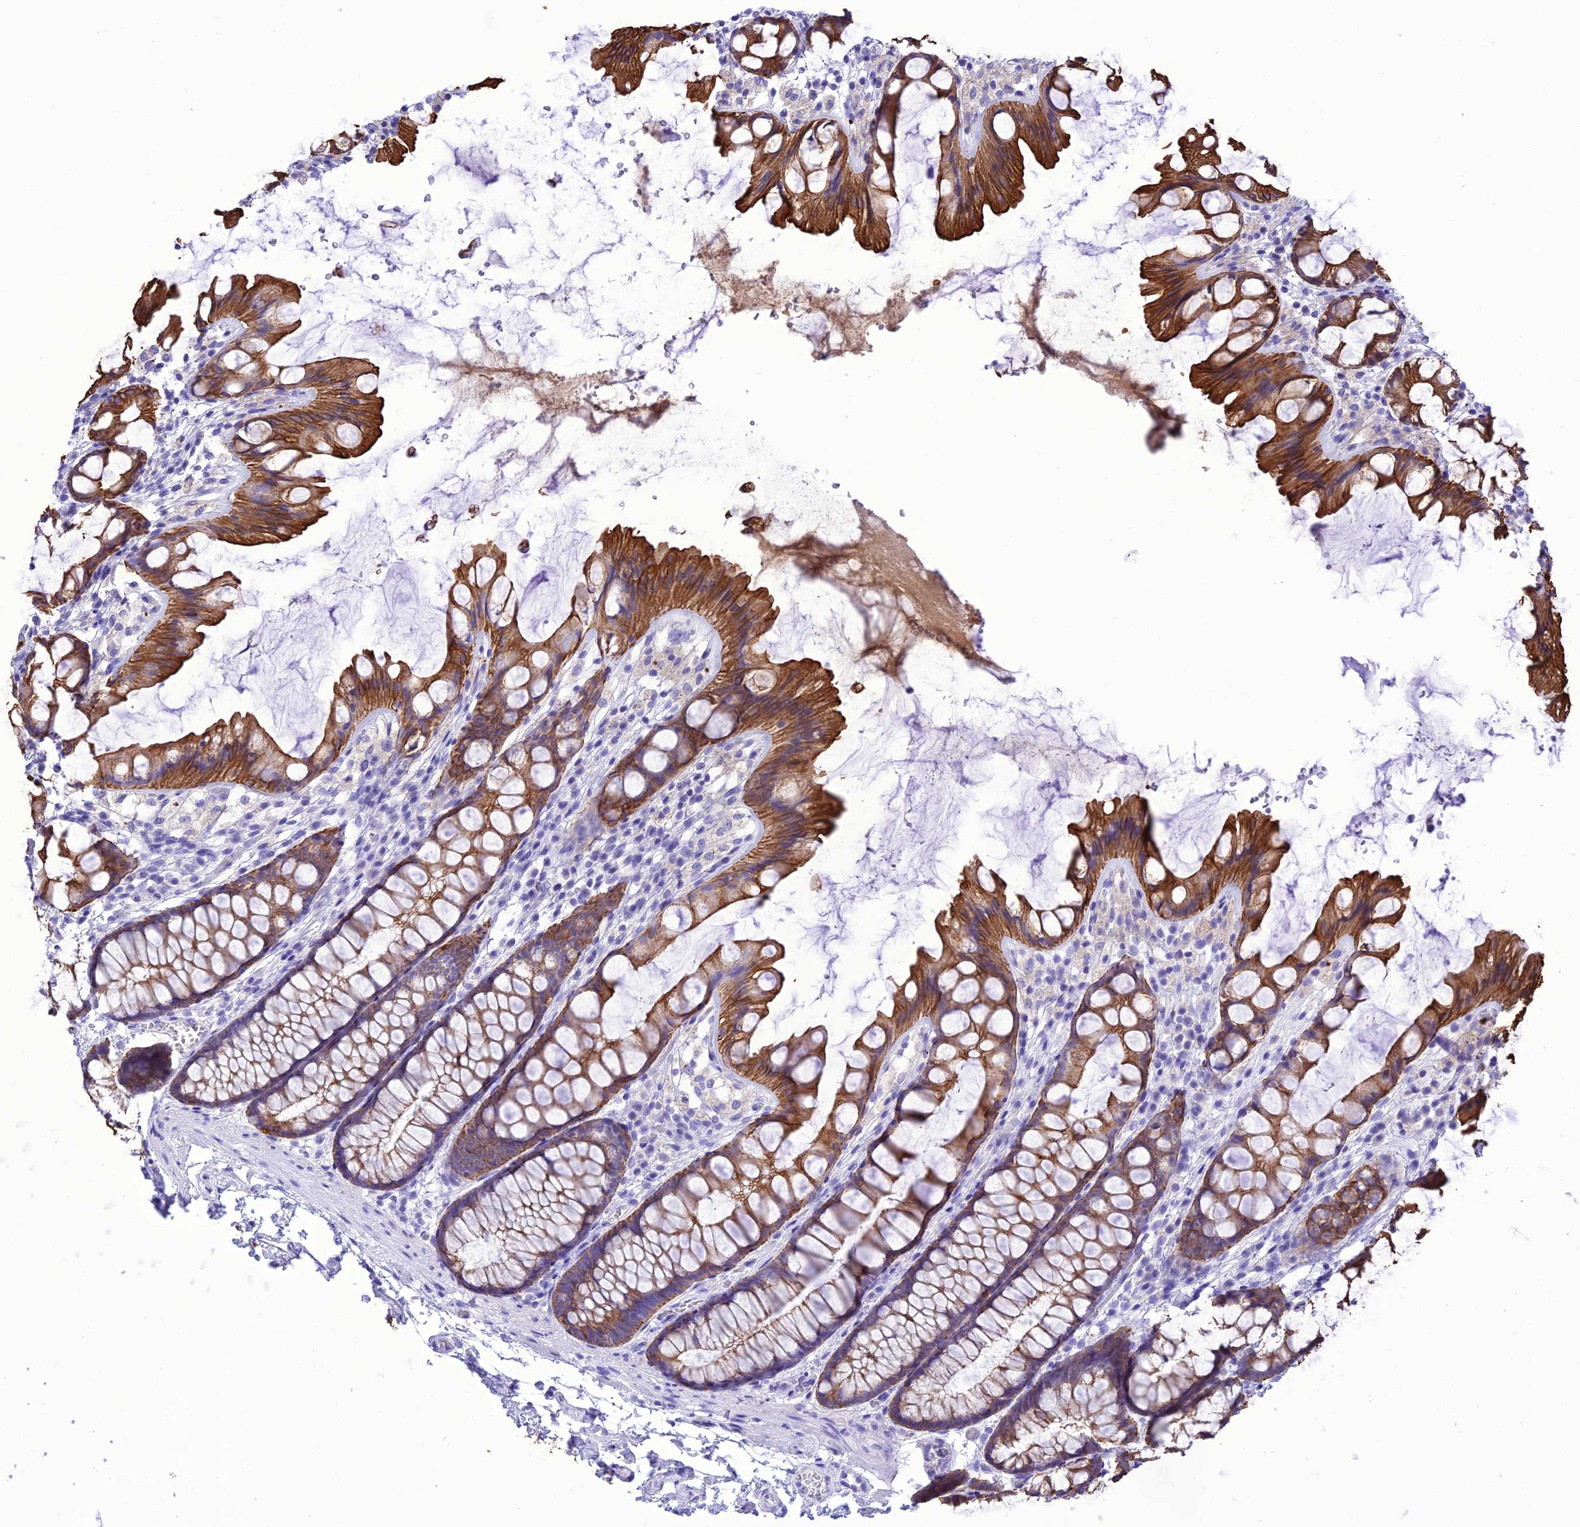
{"staining": {"intensity": "negative", "quantity": "none", "location": "none"}, "tissue": "colon", "cell_type": "Endothelial cells", "image_type": "normal", "snomed": [{"axis": "morphology", "description": "Normal tissue, NOS"}, {"axis": "topography", "description": "Colon"}], "caption": "Immunohistochemistry (IHC) image of unremarkable colon stained for a protein (brown), which reveals no staining in endothelial cells.", "gene": "VPS52", "patient": {"sex": "male", "age": 47}}